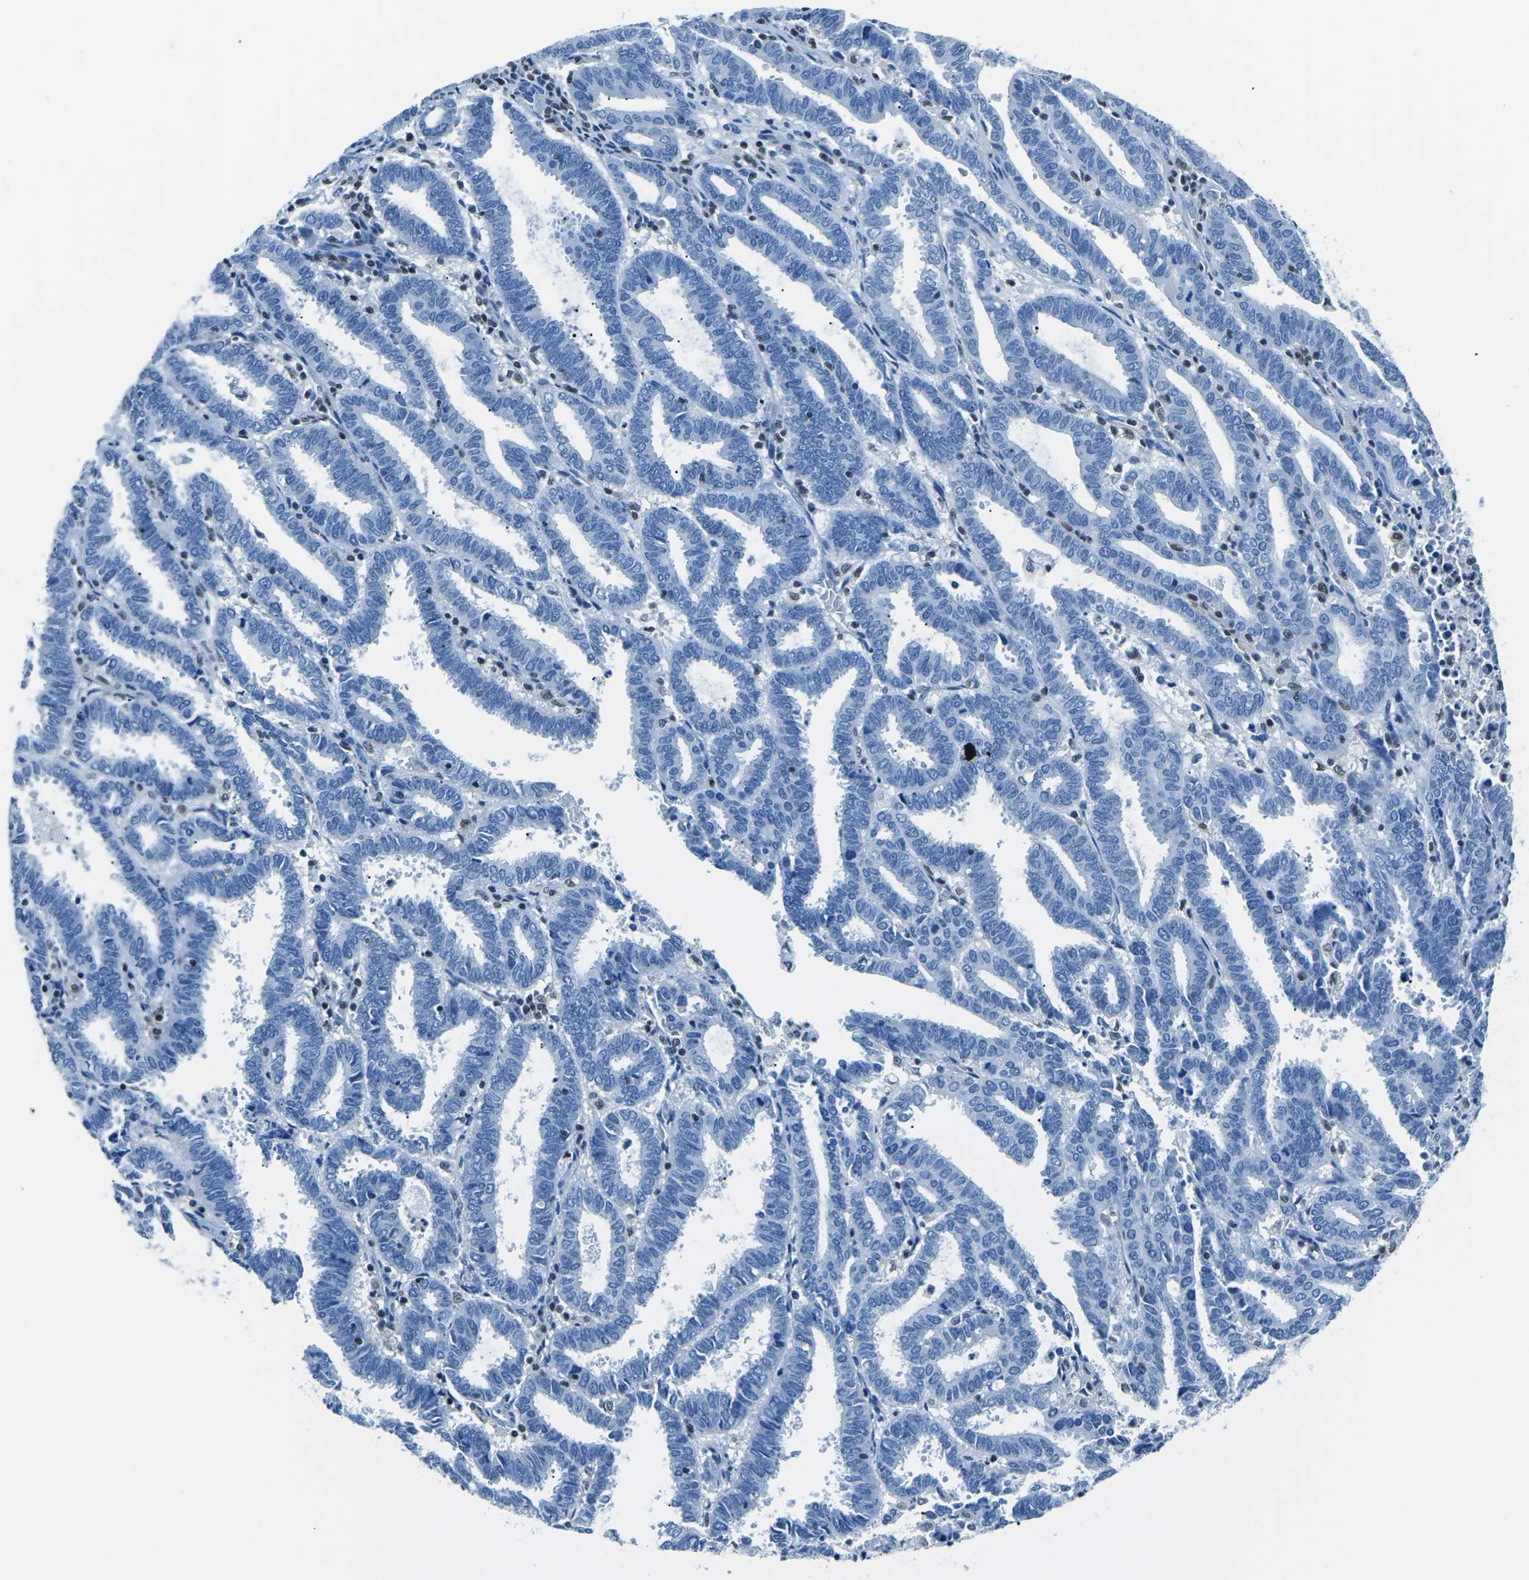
{"staining": {"intensity": "negative", "quantity": "none", "location": "none"}, "tissue": "endometrial cancer", "cell_type": "Tumor cells", "image_type": "cancer", "snomed": [{"axis": "morphology", "description": "Adenocarcinoma, NOS"}, {"axis": "topography", "description": "Uterus"}], "caption": "Tumor cells are negative for brown protein staining in endometrial cancer (adenocarcinoma).", "gene": "CELF2", "patient": {"sex": "female", "age": 83}}